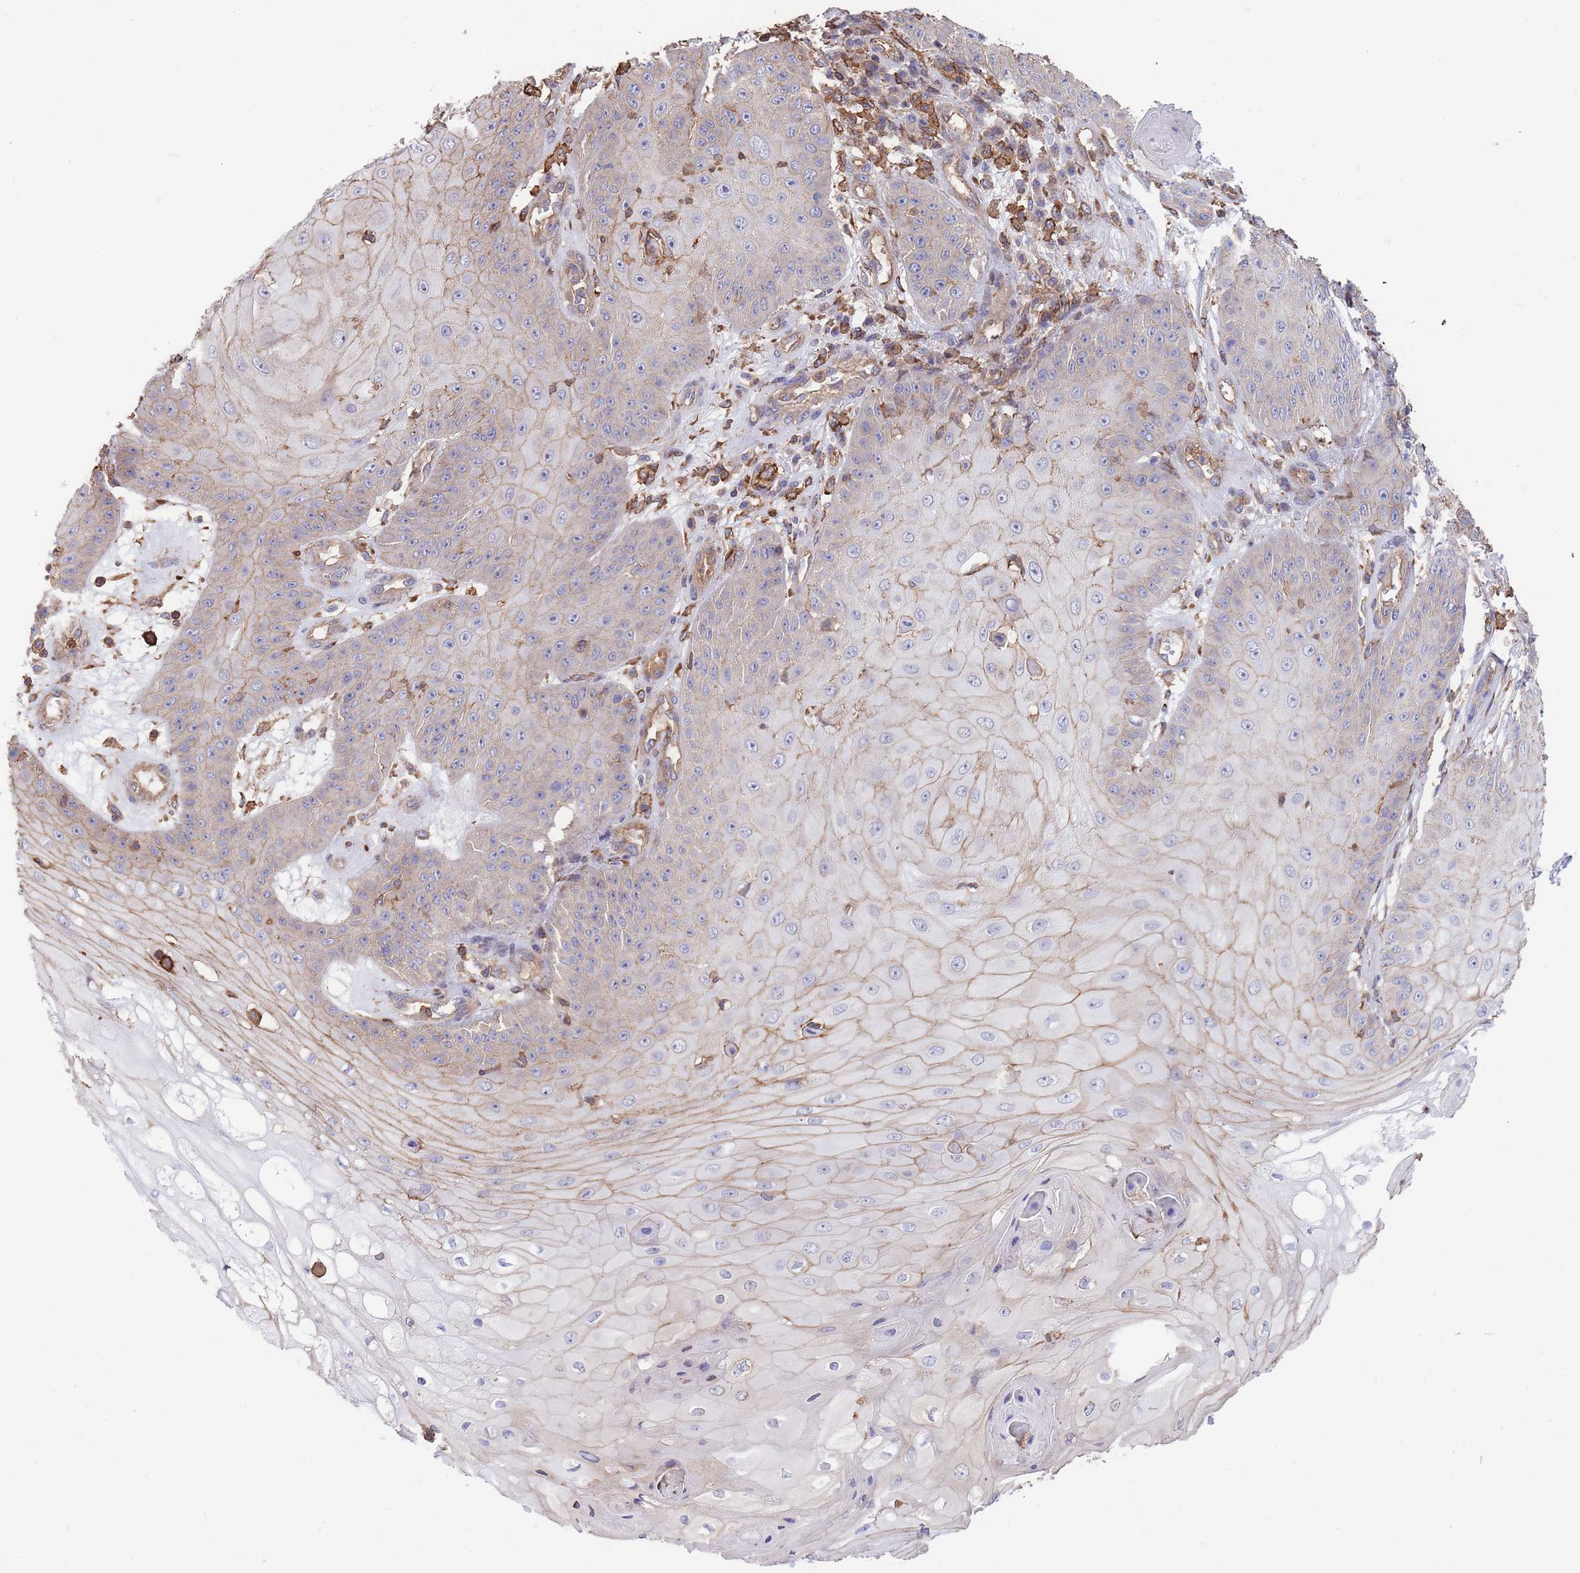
{"staining": {"intensity": "weak", "quantity": "25%-75%", "location": "cytoplasmic/membranous"}, "tissue": "skin cancer", "cell_type": "Tumor cells", "image_type": "cancer", "snomed": [{"axis": "morphology", "description": "Squamous cell carcinoma, NOS"}, {"axis": "topography", "description": "Skin"}], "caption": "Protein positivity by immunohistochemistry shows weak cytoplasmic/membranous positivity in about 25%-75% of tumor cells in skin squamous cell carcinoma.", "gene": "LRRN4CL", "patient": {"sex": "male", "age": 70}}